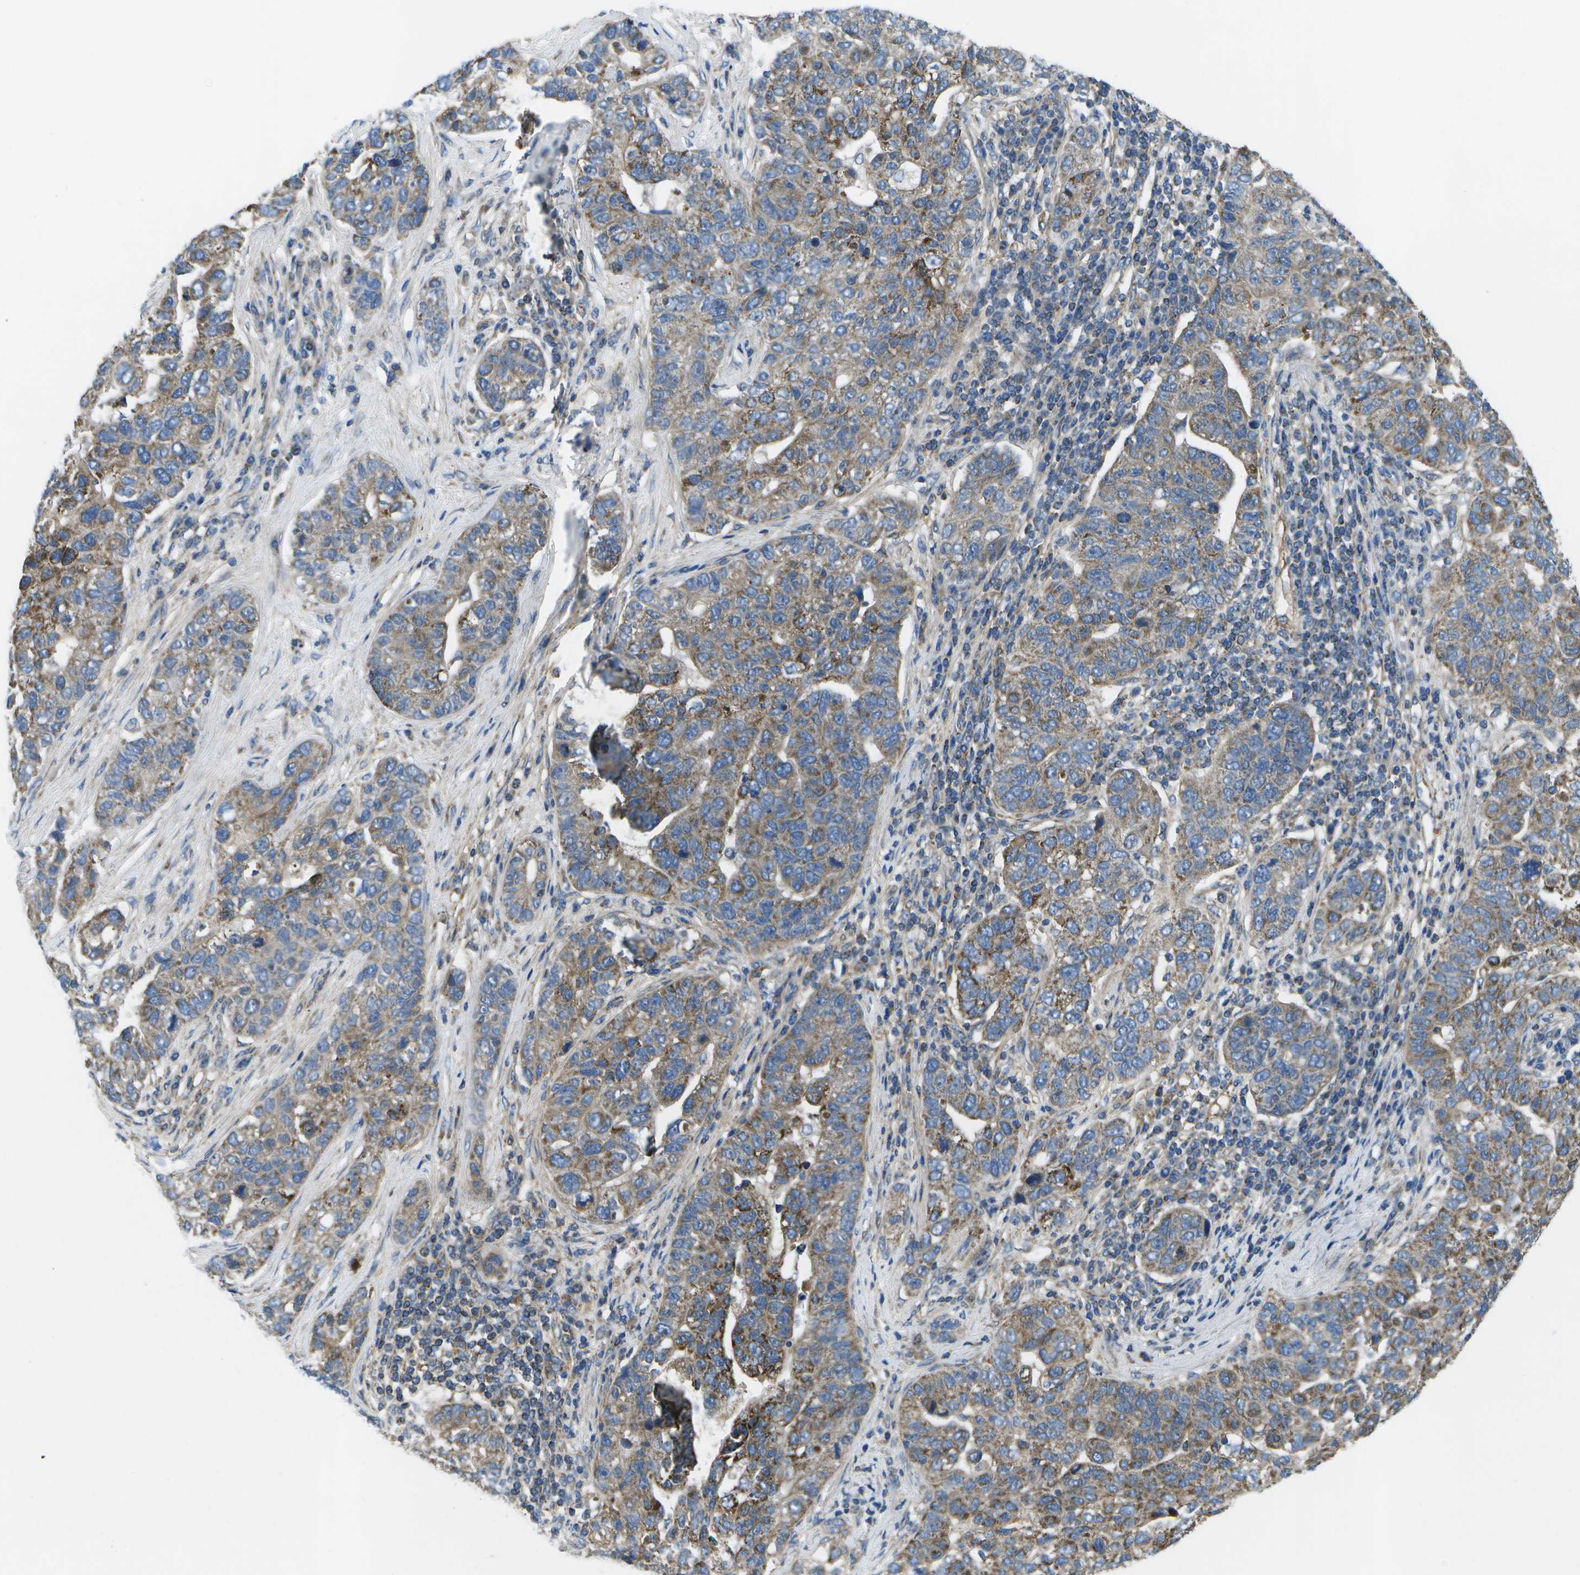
{"staining": {"intensity": "moderate", "quantity": "25%-75%", "location": "cytoplasmic/membranous"}, "tissue": "pancreatic cancer", "cell_type": "Tumor cells", "image_type": "cancer", "snomed": [{"axis": "morphology", "description": "Adenocarcinoma, NOS"}, {"axis": "topography", "description": "Pancreas"}], "caption": "Adenocarcinoma (pancreatic) was stained to show a protein in brown. There is medium levels of moderate cytoplasmic/membranous staining in about 25%-75% of tumor cells.", "gene": "MVK", "patient": {"sex": "female", "age": 61}}